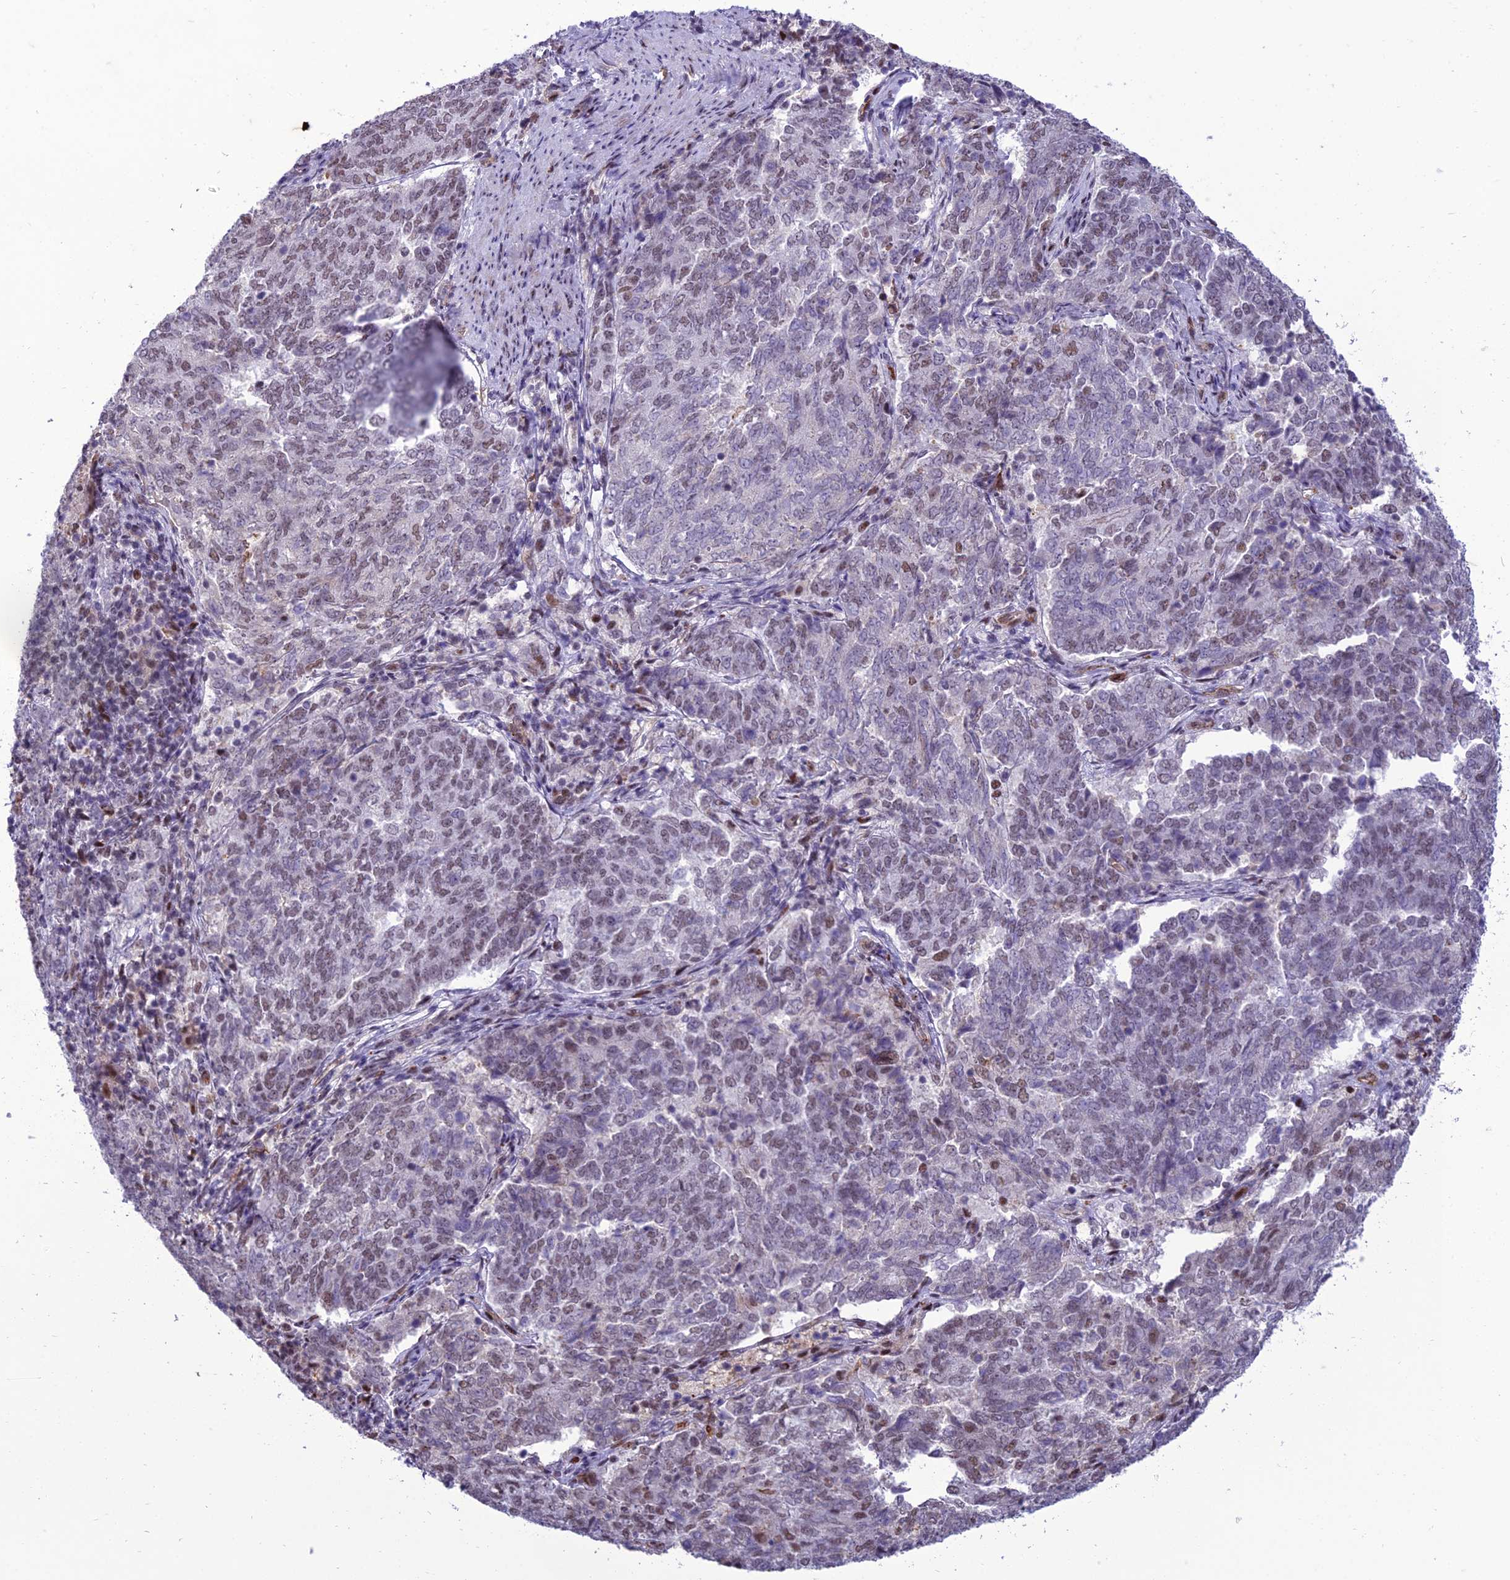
{"staining": {"intensity": "weak", "quantity": "<25%", "location": "nuclear"}, "tissue": "endometrial cancer", "cell_type": "Tumor cells", "image_type": "cancer", "snomed": [{"axis": "morphology", "description": "Adenocarcinoma, NOS"}, {"axis": "topography", "description": "Endometrium"}], "caption": "IHC micrograph of adenocarcinoma (endometrial) stained for a protein (brown), which shows no positivity in tumor cells.", "gene": "RANBP3", "patient": {"sex": "female", "age": 80}}